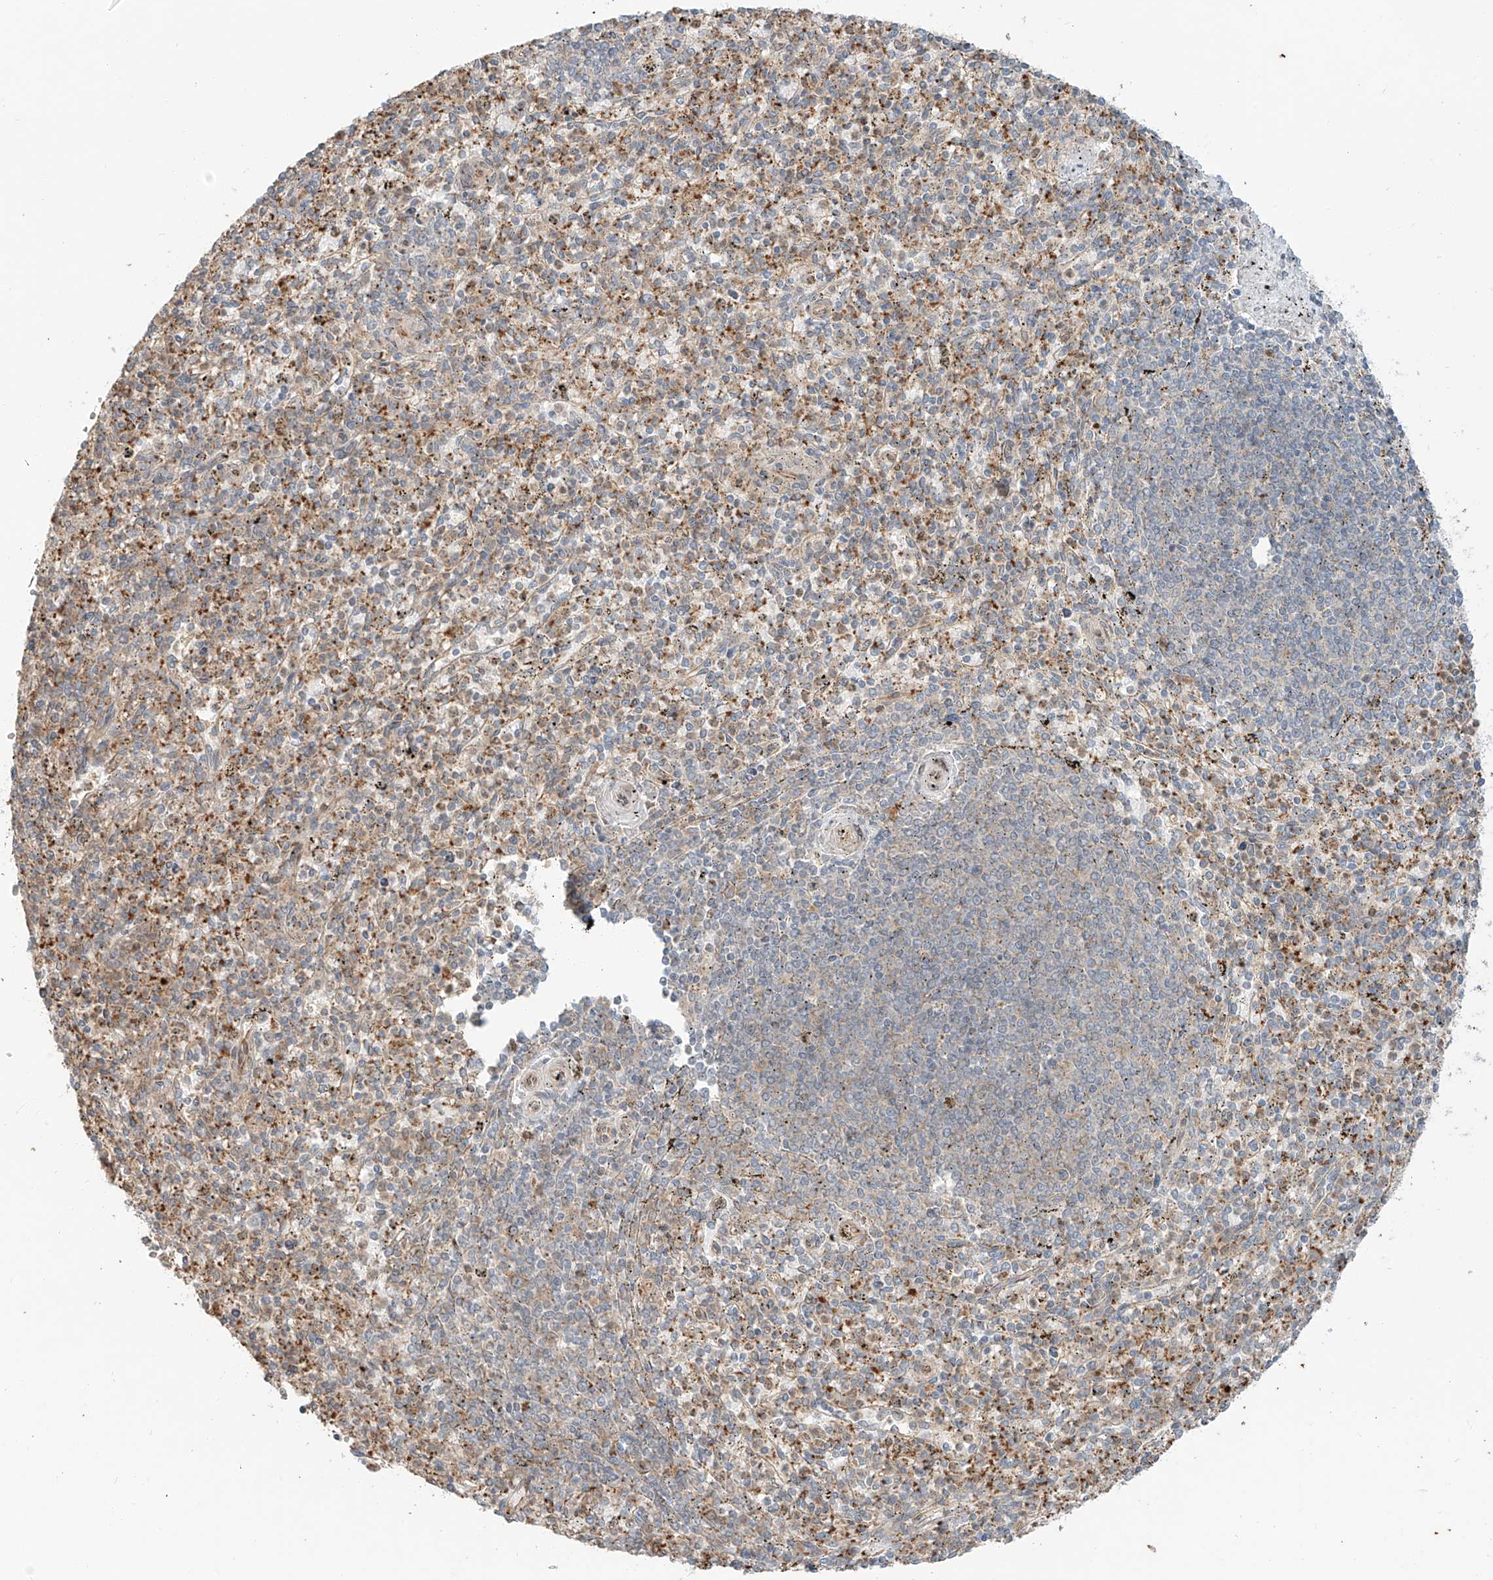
{"staining": {"intensity": "moderate", "quantity": "25%-75%", "location": "cytoplasmic/membranous"}, "tissue": "spleen", "cell_type": "Cells in red pulp", "image_type": "normal", "snomed": [{"axis": "morphology", "description": "Normal tissue, NOS"}, {"axis": "topography", "description": "Spleen"}], "caption": "Spleen stained with DAB immunohistochemistry (IHC) demonstrates medium levels of moderate cytoplasmic/membranous expression in about 25%-75% of cells in red pulp. Ihc stains the protein of interest in brown and the nuclei are stained blue.", "gene": "CEP162", "patient": {"sex": "male", "age": 72}}